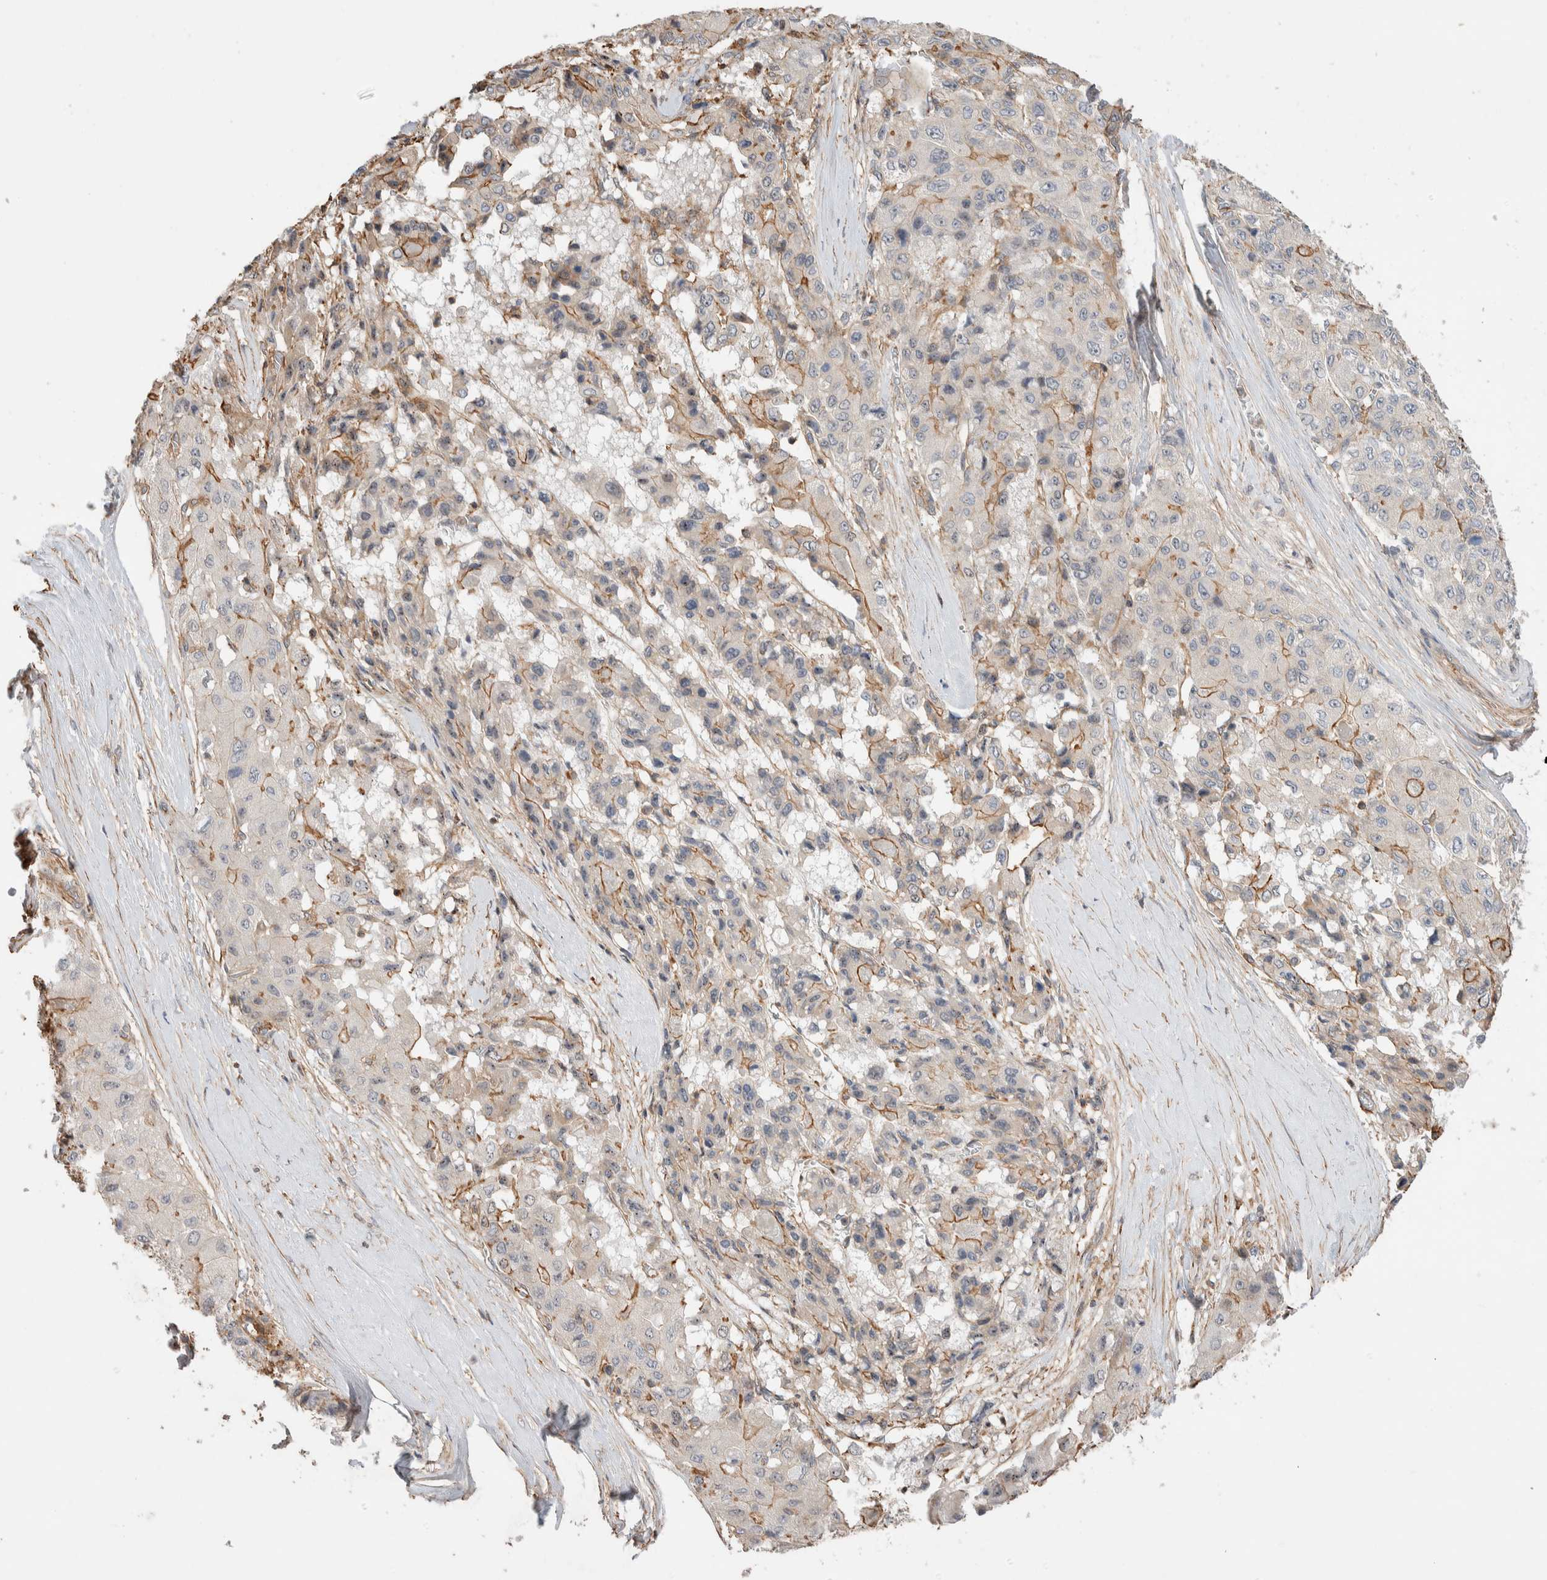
{"staining": {"intensity": "weak", "quantity": "25%-75%", "location": "cytoplasmic/membranous"}, "tissue": "liver cancer", "cell_type": "Tumor cells", "image_type": "cancer", "snomed": [{"axis": "morphology", "description": "Carcinoma, Hepatocellular, NOS"}, {"axis": "topography", "description": "Liver"}], "caption": "Liver cancer (hepatocellular carcinoma) stained for a protein (brown) demonstrates weak cytoplasmic/membranous positive expression in approximately 25%-75% of tumor cells.", "gene": "ZNF704", "patient": {"sex": "male", "age": 80}}